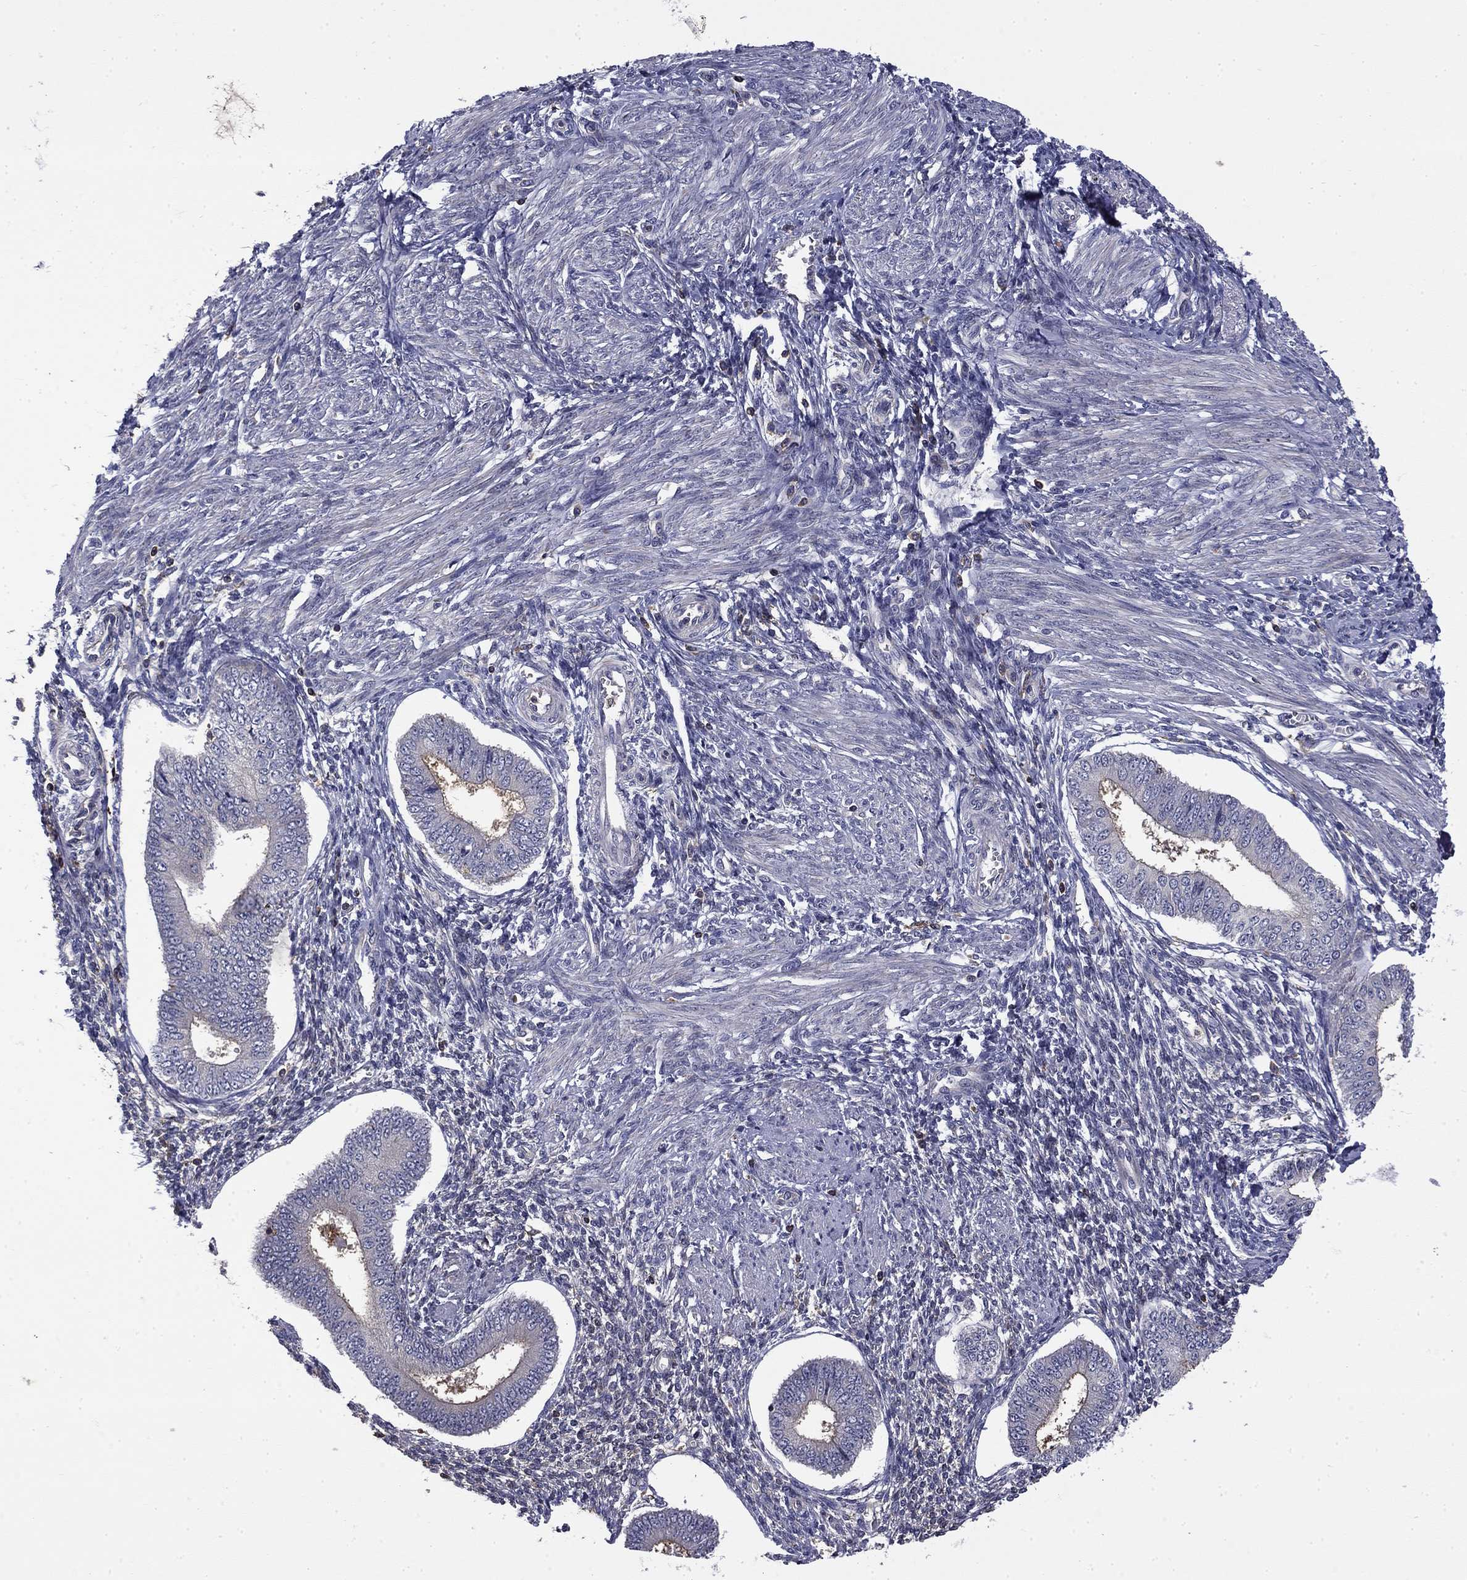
{"staining": {"intensity": "negative", "quantity": "none", "location": "none"}, "tissue": "endometrium", "cell_type": "Cells in endometrial stroma", "image_type": "normal", "snomed": [{"axis": "morphology", "description": "Normal tissue, NOS"}, {"axis": "topography", "description": "Endometrium"}], "caption": "The photomicrograph demonstrates no staining of cells in endometrial stroma in unremarkable endometrium.", "gene": "ARHGAP45", "patient": {"sex": "female", "age": 42}}